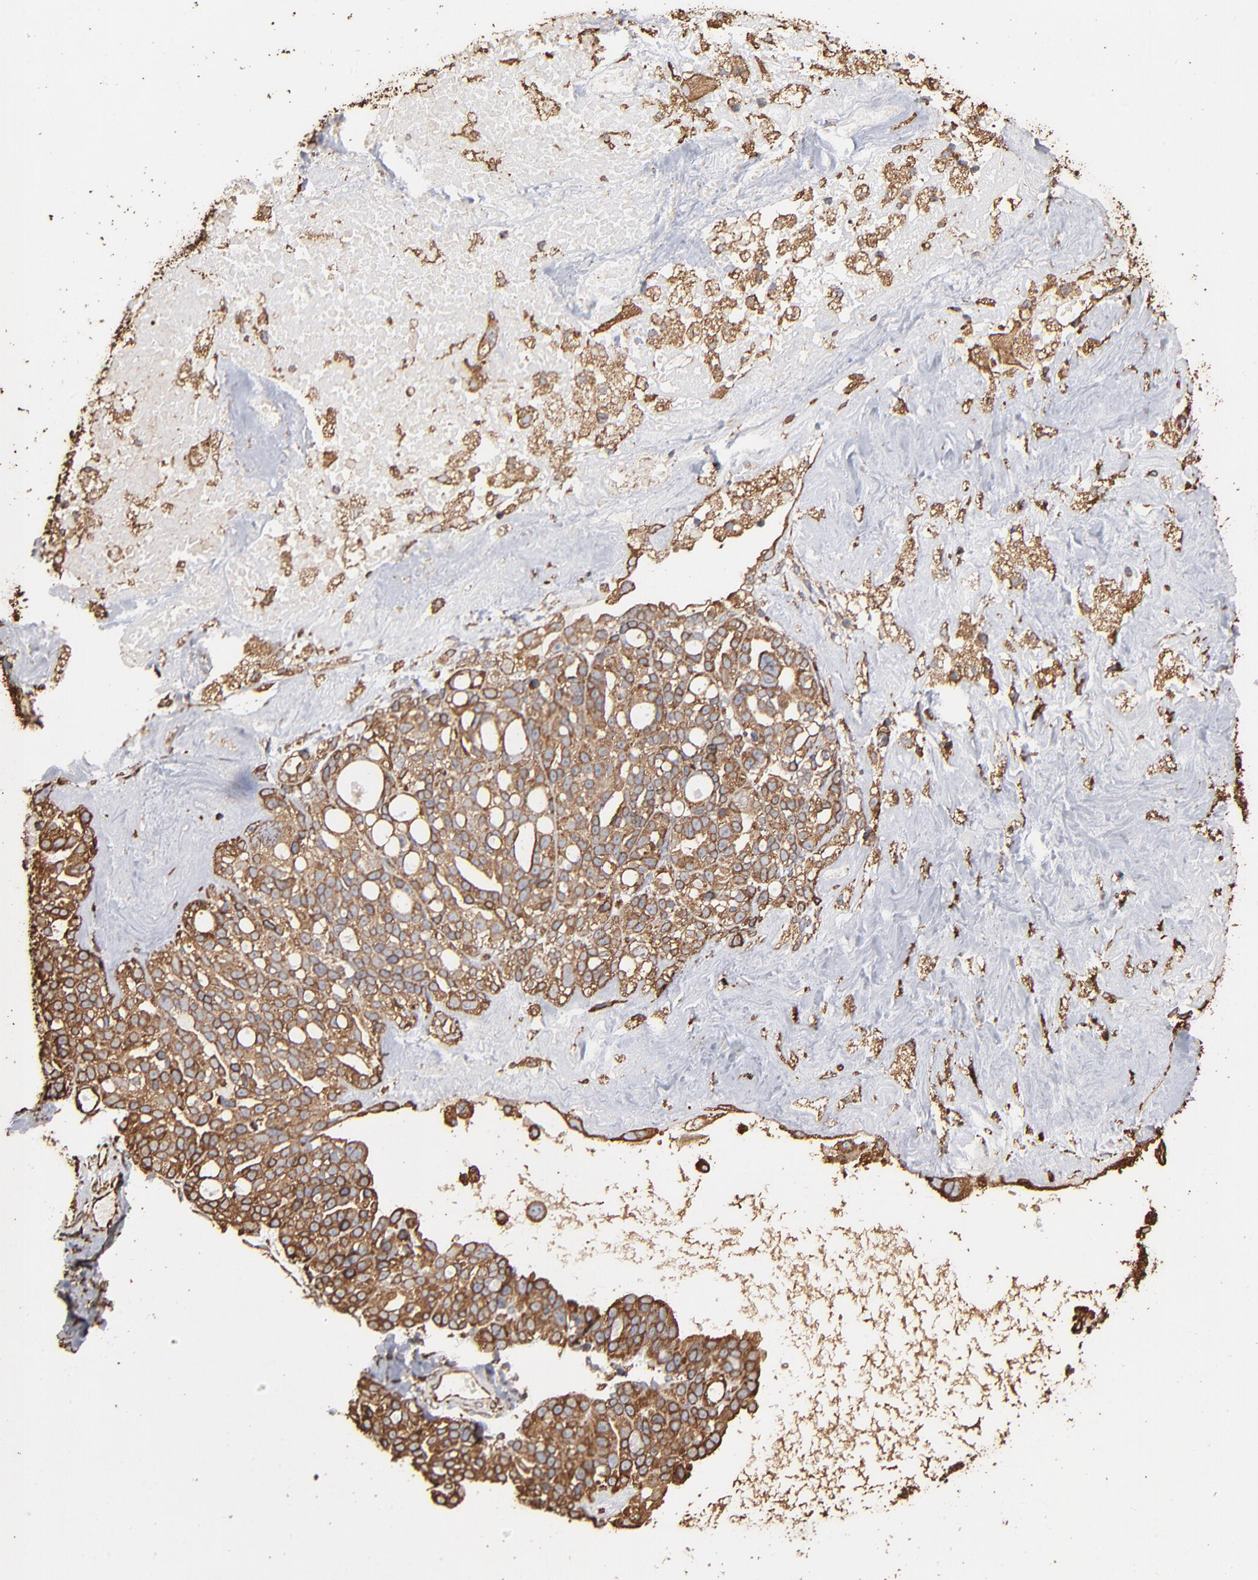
{"staining": {"intensity": "moderate", "quantity": ">75%", "location": "cytoplasmic/membranous"}, "tissue": "ovarian cancer", "cell_type": "Tumor cells", "image_type": "cancer", "snomed": [{"axis": "morphology", "description": "Cystadenocarcinoma, serous, NOS"}, {"axis": "topography", "description": "Ovary"}], "caption": "High-power microscopy captured an immunohistochemistry micrograph of serous cystadenocarcinoma (ovarian), revealing moderate cytoplasmic/membranous positivity in approximately >75% of tumor cells.", "gene": "PDIA3", "patient": {"sex": "female", "age": 66}}